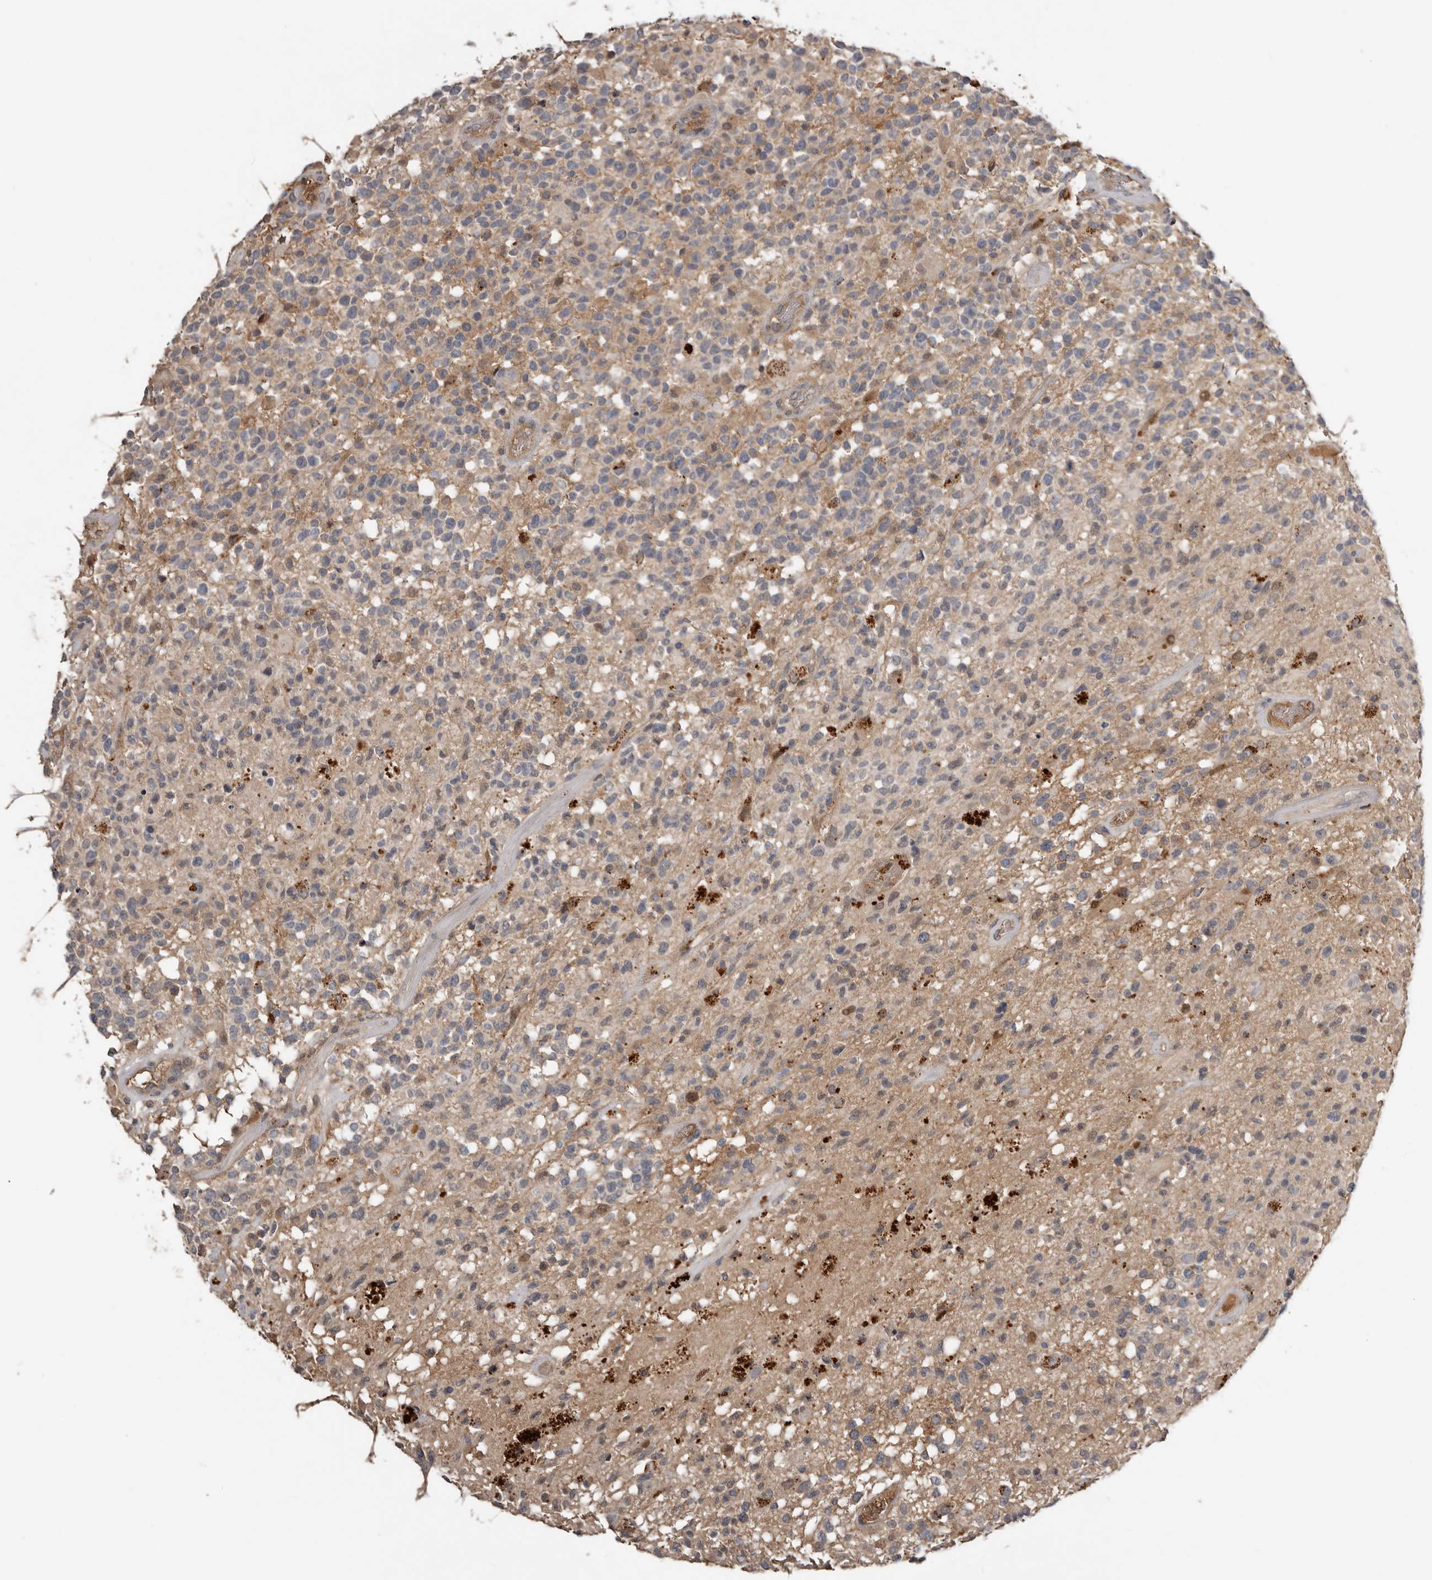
{"staining": {"intensity": "weak", "quantity": "25%-75%", "location": "cytoplasmic/membranous"}, "tissue": "glioma", "cell_type": "Tumor cells", "image_type": "cancer", "snomed": [{"axis": "morphology", "description": "Glioma, malignant, High grade"}, {"axis": "morphology", "description": "Glioblastoma, NOS"}, {"axis": "topography", "description": "Brain"}], "caption": "About 25%-75% of tumor cells in human malignant glioma (high-grade) demonstrate weak cytoplasmic/membranous protein positivity as visualized by brown immunohistochemical staining.", "gene": "NMUR1", "patient": {"sex": "male", "age": 60}}